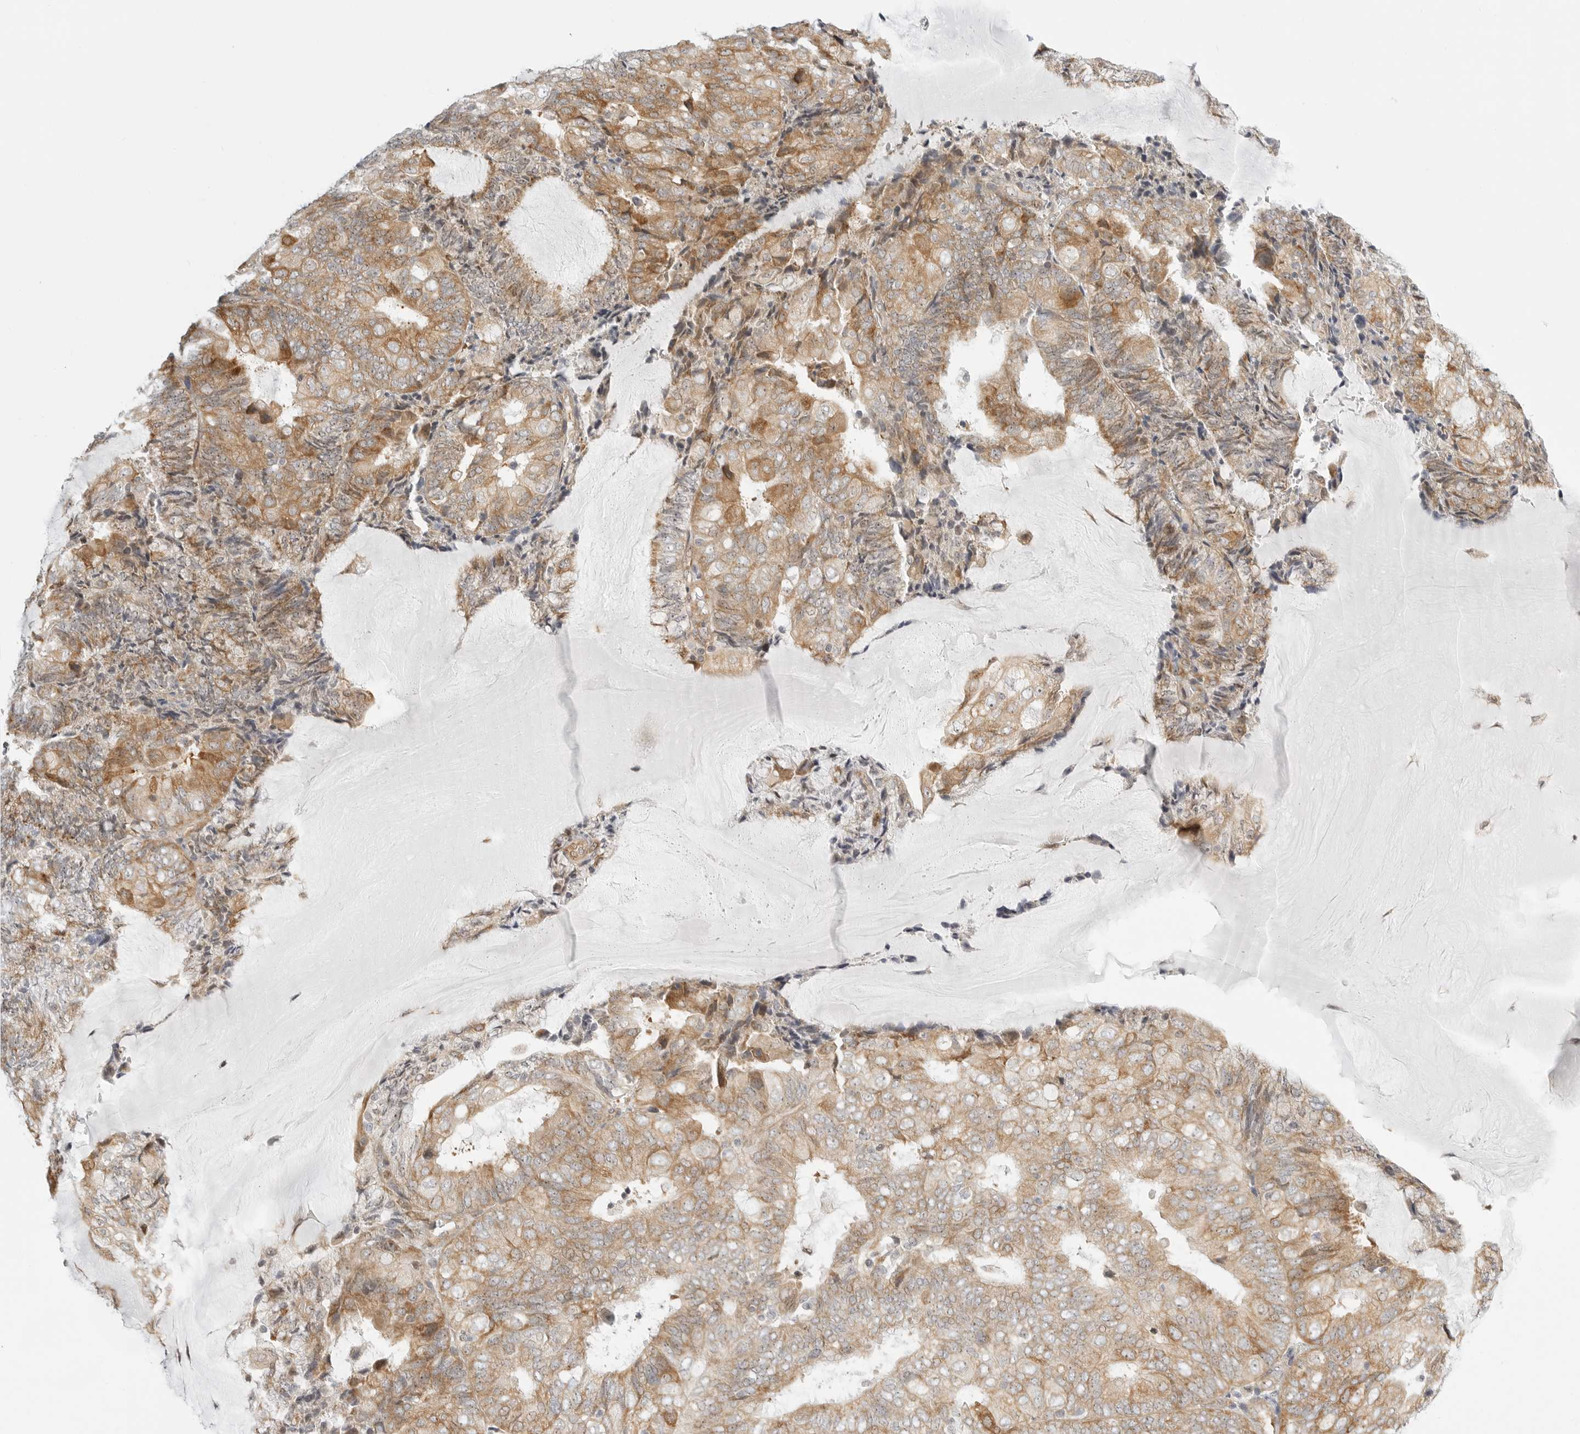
{"staining": {"intensity": "moderate", "quantity": ">75%", "location": "cytoplasmic/membranous,nuclear"}, "tissue": "endometrial cancer", "cell_type": "Tumor cells", "image_type": "cancer", "snomed": [{"axis": "morphology", "description": "Adenocarcinoma, NOS"}, {"axis": "topography", "description": "Endometrium"}], "caption": "Protein analysis of endometrial adenocarcinoma tissue shows moderate cytoplasmic/membranous and nuclear positivity in approximately >75% of tumor cells.", "gene": "DSCC1", "patient": {"sex": "female", "age": 81}}